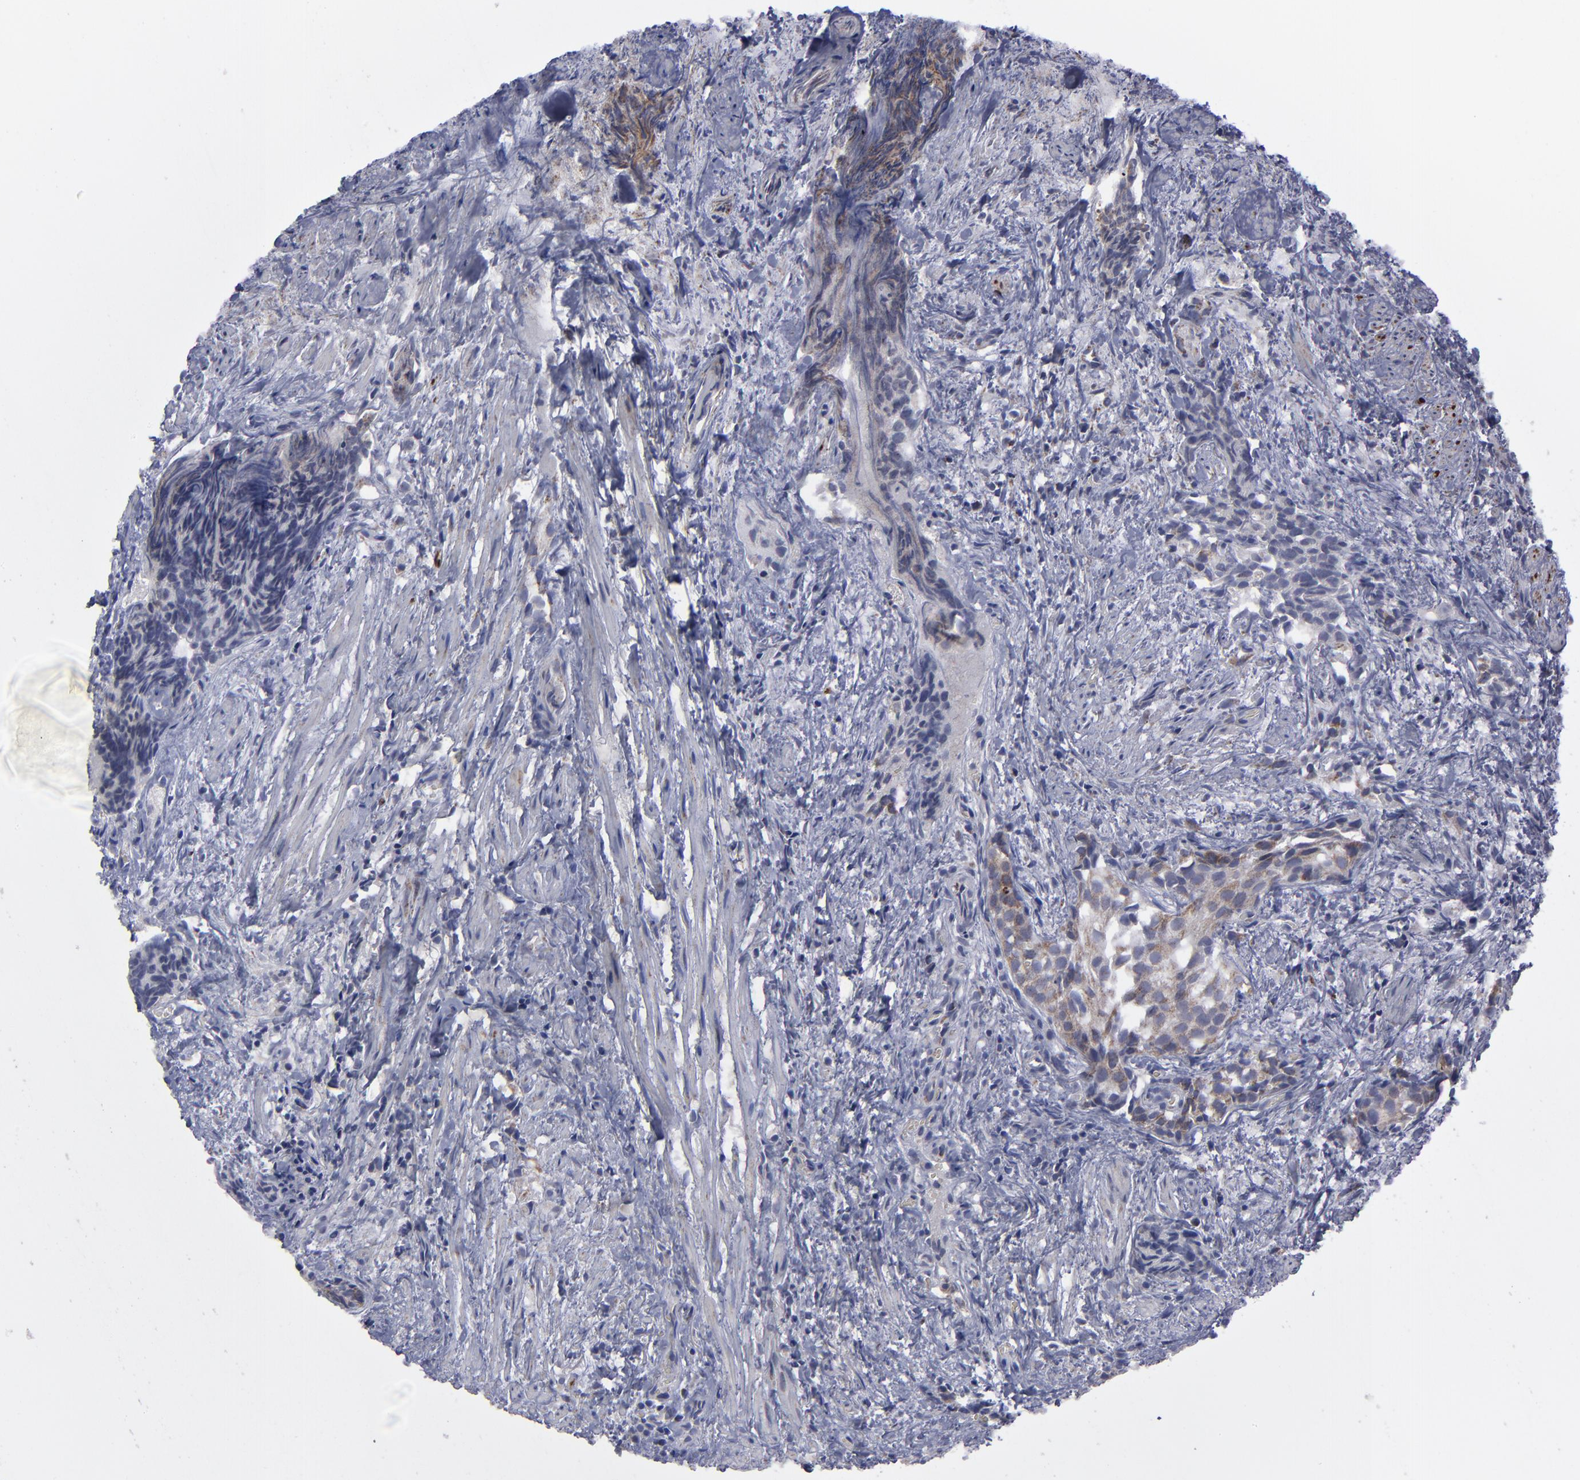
{"staining": {"intensity": "weak", "quantity": "25%-75%", "location": "cytoplasmic/membranous"}, "tissue": "urothelial cancer", "cell_type": "Tumor cells", "image_type": "cancer", "snomed": [{"axis": "morphology", "description": "Urothelial carcinoma, High grade"}, {"axis": "topography", "description": "Urinary bladder"}], "caption": "Immunohistochemistry of human urothelial cancer exhibits low levels of weak cytoplasmic/membranous positivity in about 25%-75% of tumor cells. The staining is performed using DAB brown chromogen to label protein expression. The nuclei are counter-stained blue using hematoxylin.", "gene": "MYOM2", "patient": {"sex": "female", "age": 78}}